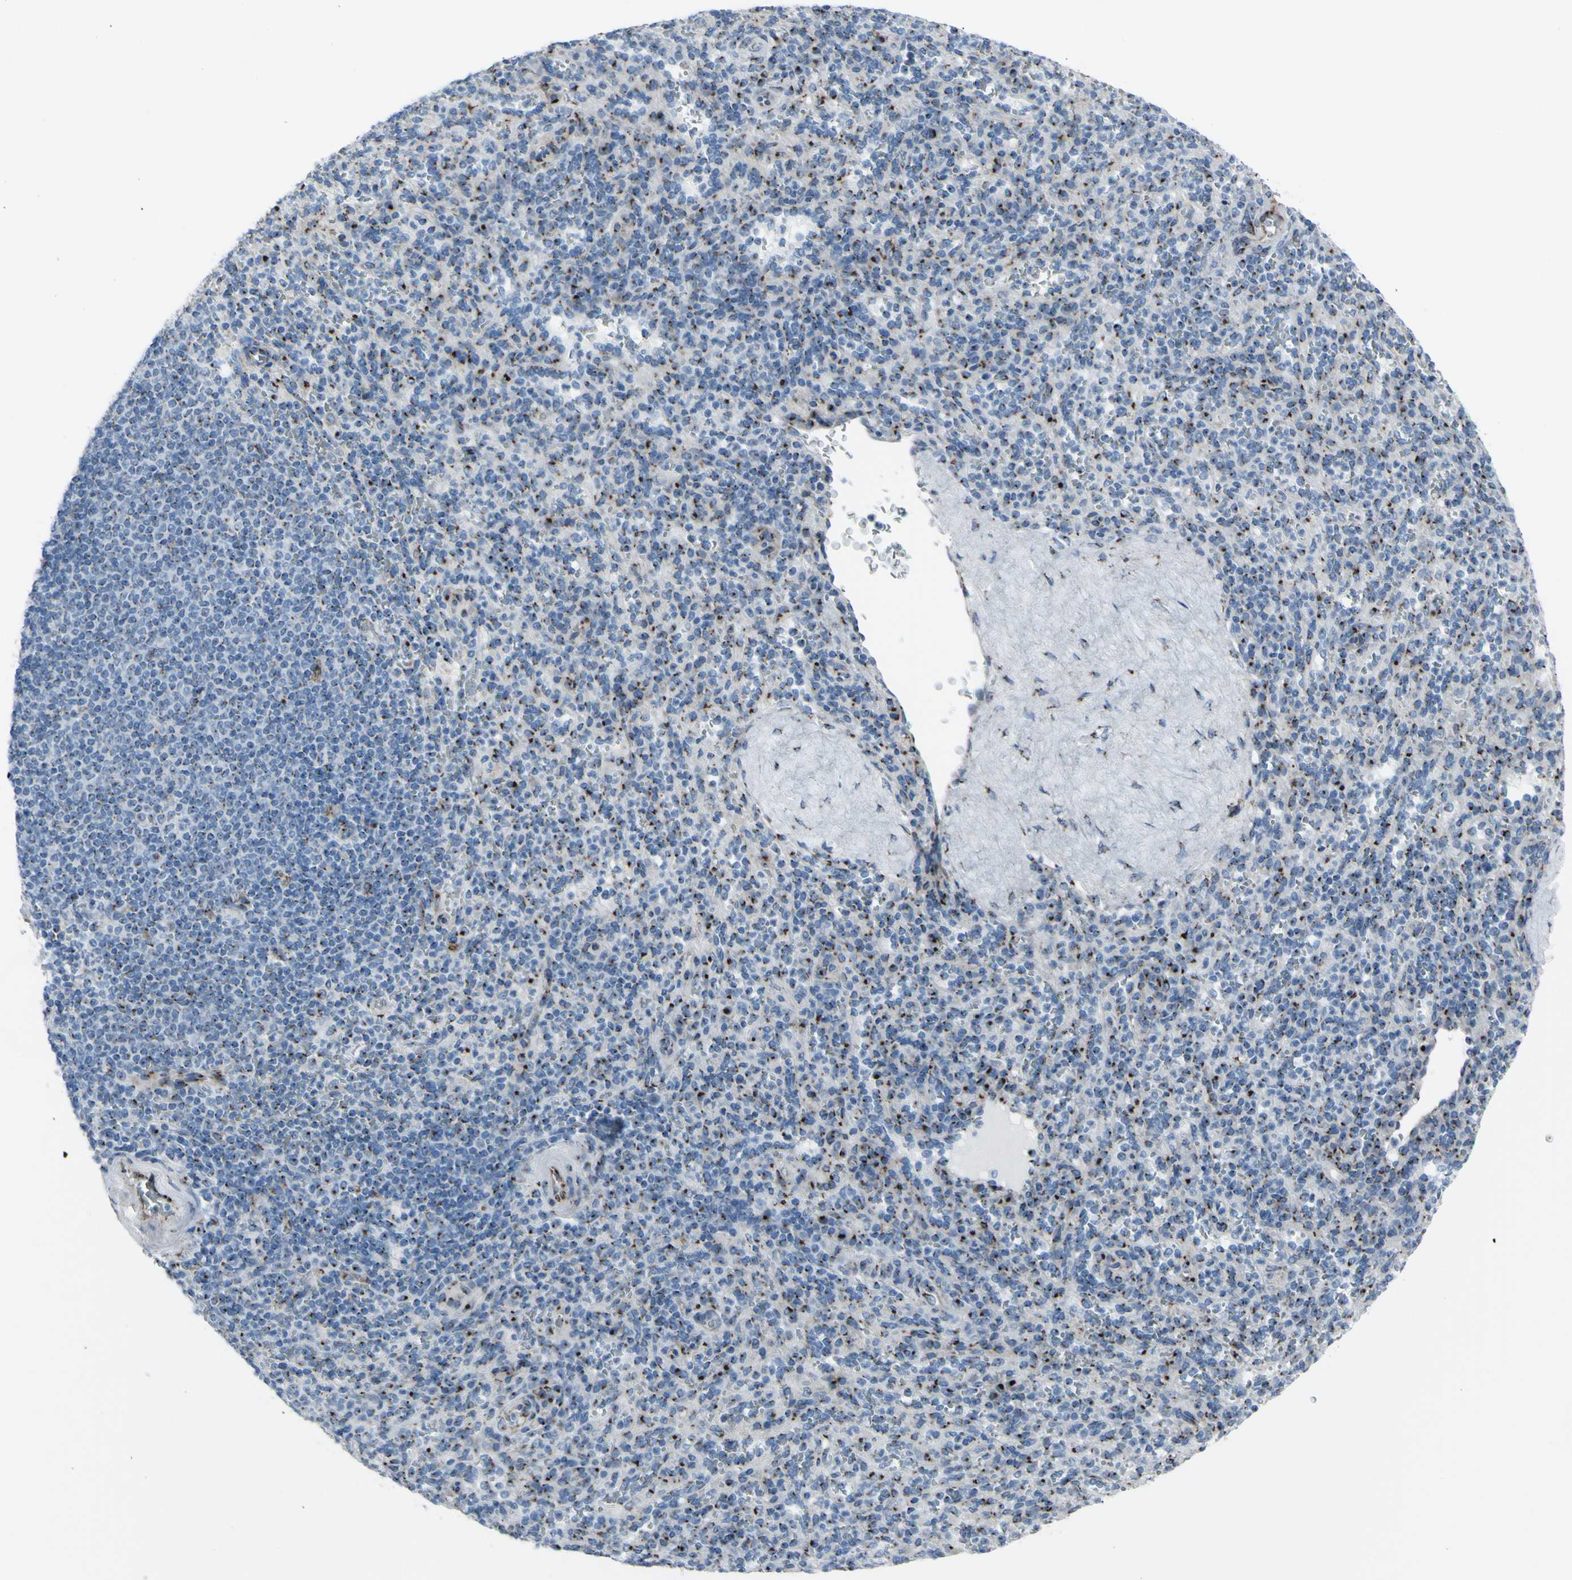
{"staining": {"intensity": "strong", "quantity": "25%-75%", "location": "cytoplasmic/membranous"}, "tissue": "spleen", "cell_type": "Cells in red pulp", "image_type": "normal", "snomed": [{"axis": "morphology", "description": "Normal tissue, NOS"}, {"axis": "topography", "description": "Spleen"}], "caption": "DAB immunohistochemical staining of benign human spleen displays strong cytoplasmic/membranous protein staining in about 25%-75% of cells in red pulp. (brown staining indicates protein expression, while blue staining denotes nuclei).", "gene": "GLG1", "patient": {"sex": "male", "age": 36}}